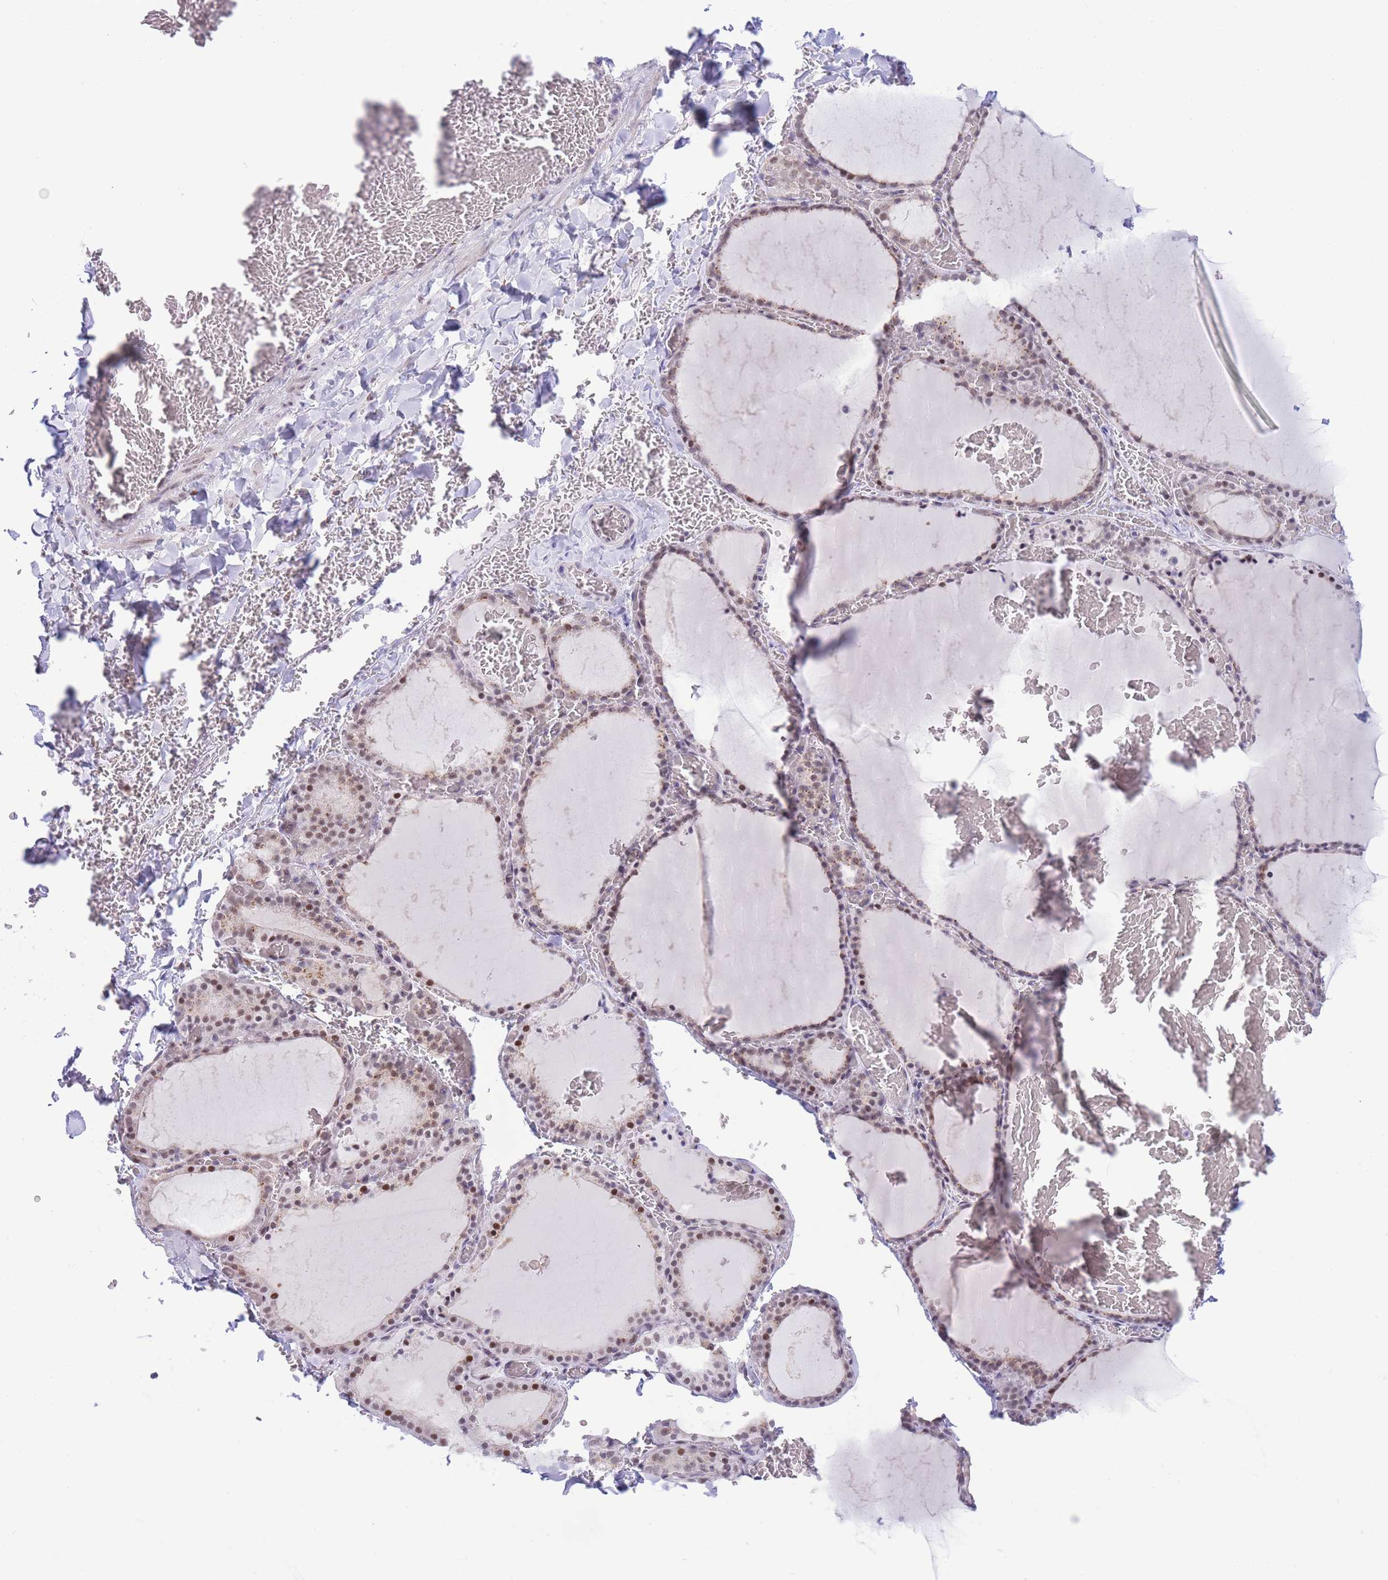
{"staining": {"intensity": "moderate", "quantity": "25%-75%", "location": "cytoplasmic/membranous,nuclear"}, "tissue": "thyroid gland", "cell_type": "Glandular cells", "image_type": "normal", "snomed": [{"axis": "morphology", "description": "Normal tissue, NOS"}, {"axis": "topography", "description": "Thyroid gland"}], "caption": "An immunohistochemistry photomicrograph of normal tissue is shown. Protein staining in brown labels moderate cytoplasmic/membranous,nuclear positivity in thyroid gland within glandular cells.", "gene": "INO80C", "patient": {"sex": "female", "age": 39}}